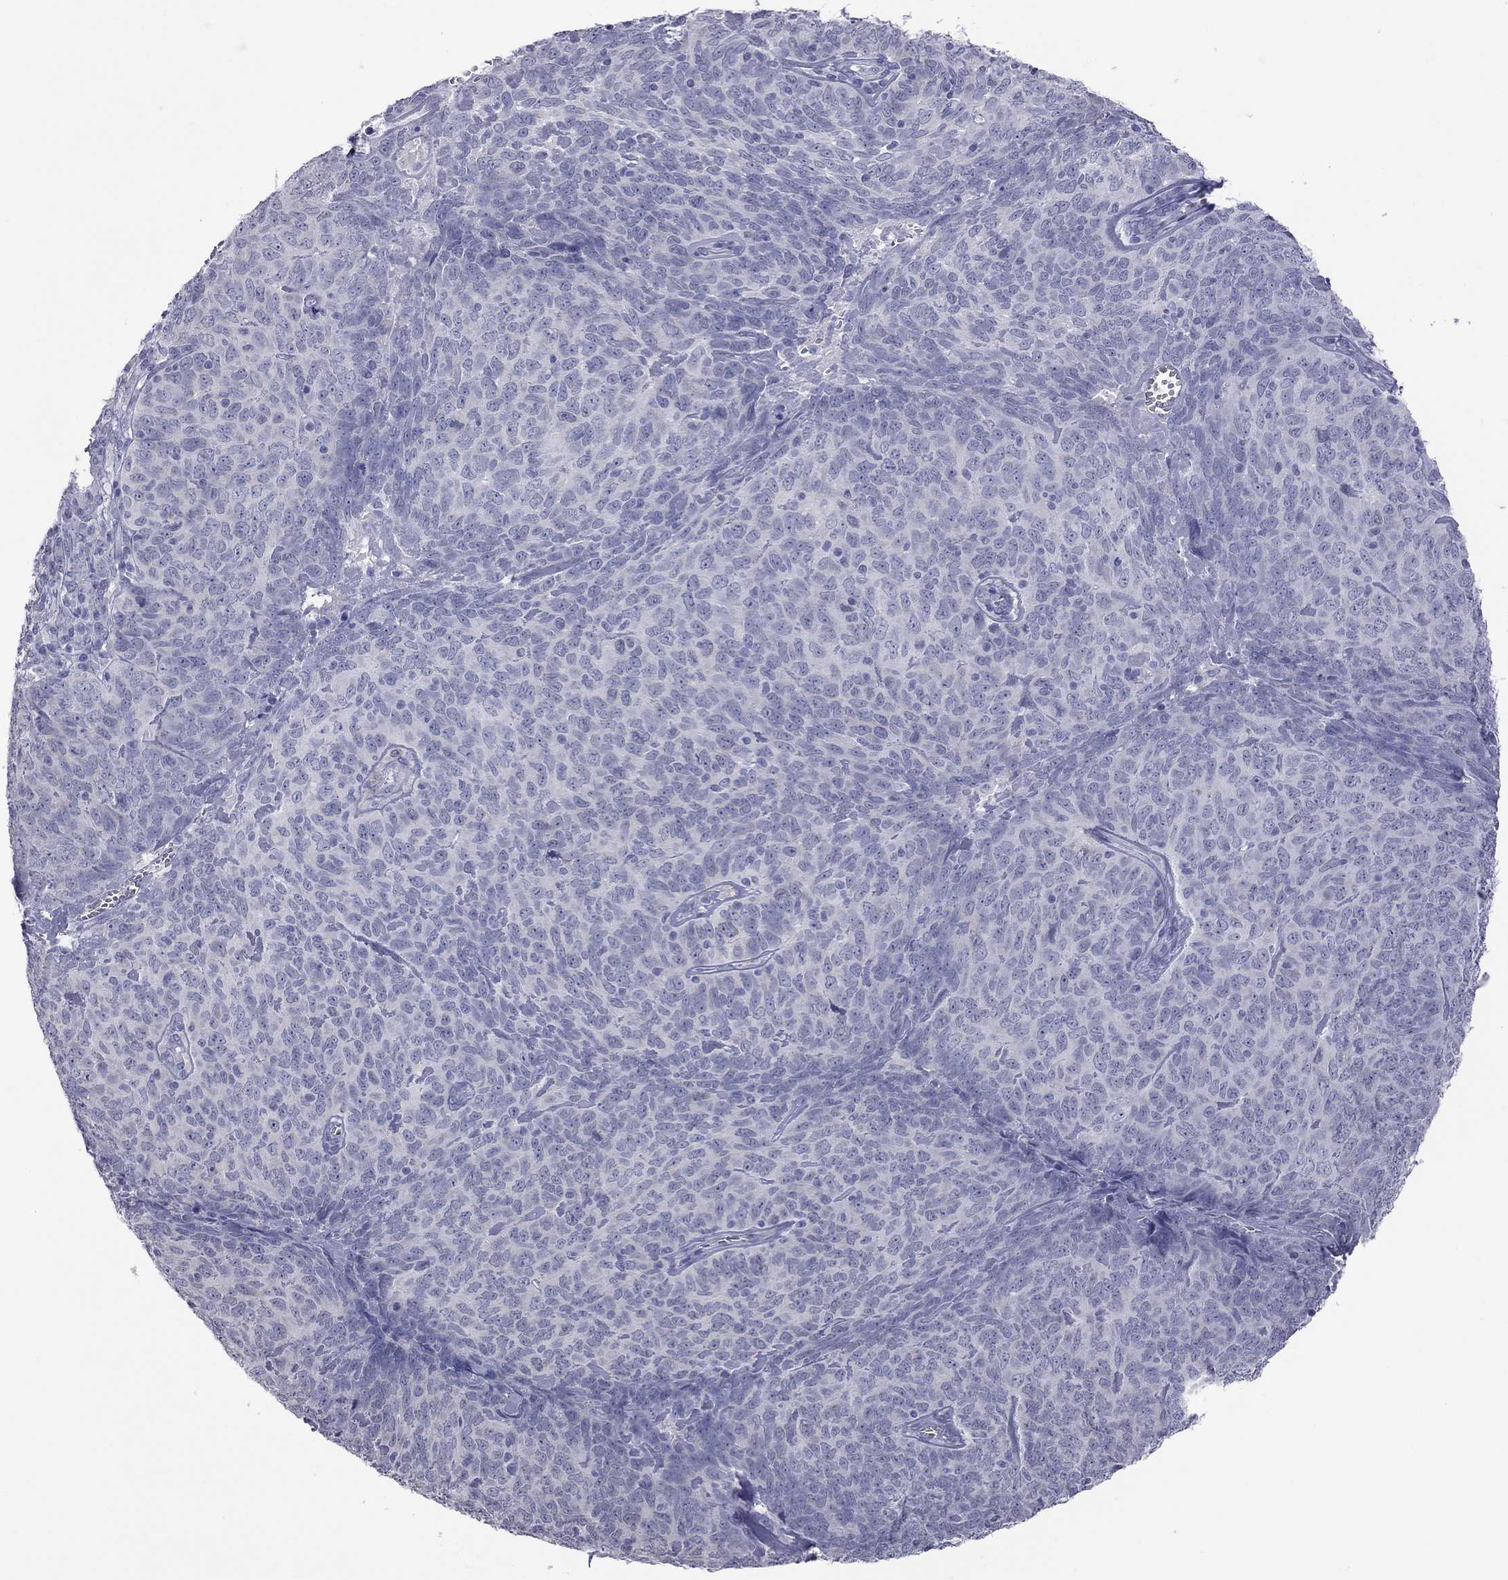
{"staining": {"intensity": "negative", "quantity": "none", "location": "none"}, "tissue": "skin cancer", "cell_type": "Tumor cells", "image_type": "cancer", "snomed": [{"axis": "morphology", "description": "Squamous cell carcinoma, NOS"}, {"axis": "topography", "description": "Skin"}, {"axis": "topography", "description": "Anal"}], "caption": "IHC histopathology image of human skin cancer (squamous cell carcinoma) stained for a protein (brown), which displays no expression in tumor cells.", "gene": "HYLS1", "patient": {"sex": "female", "age": 51}}